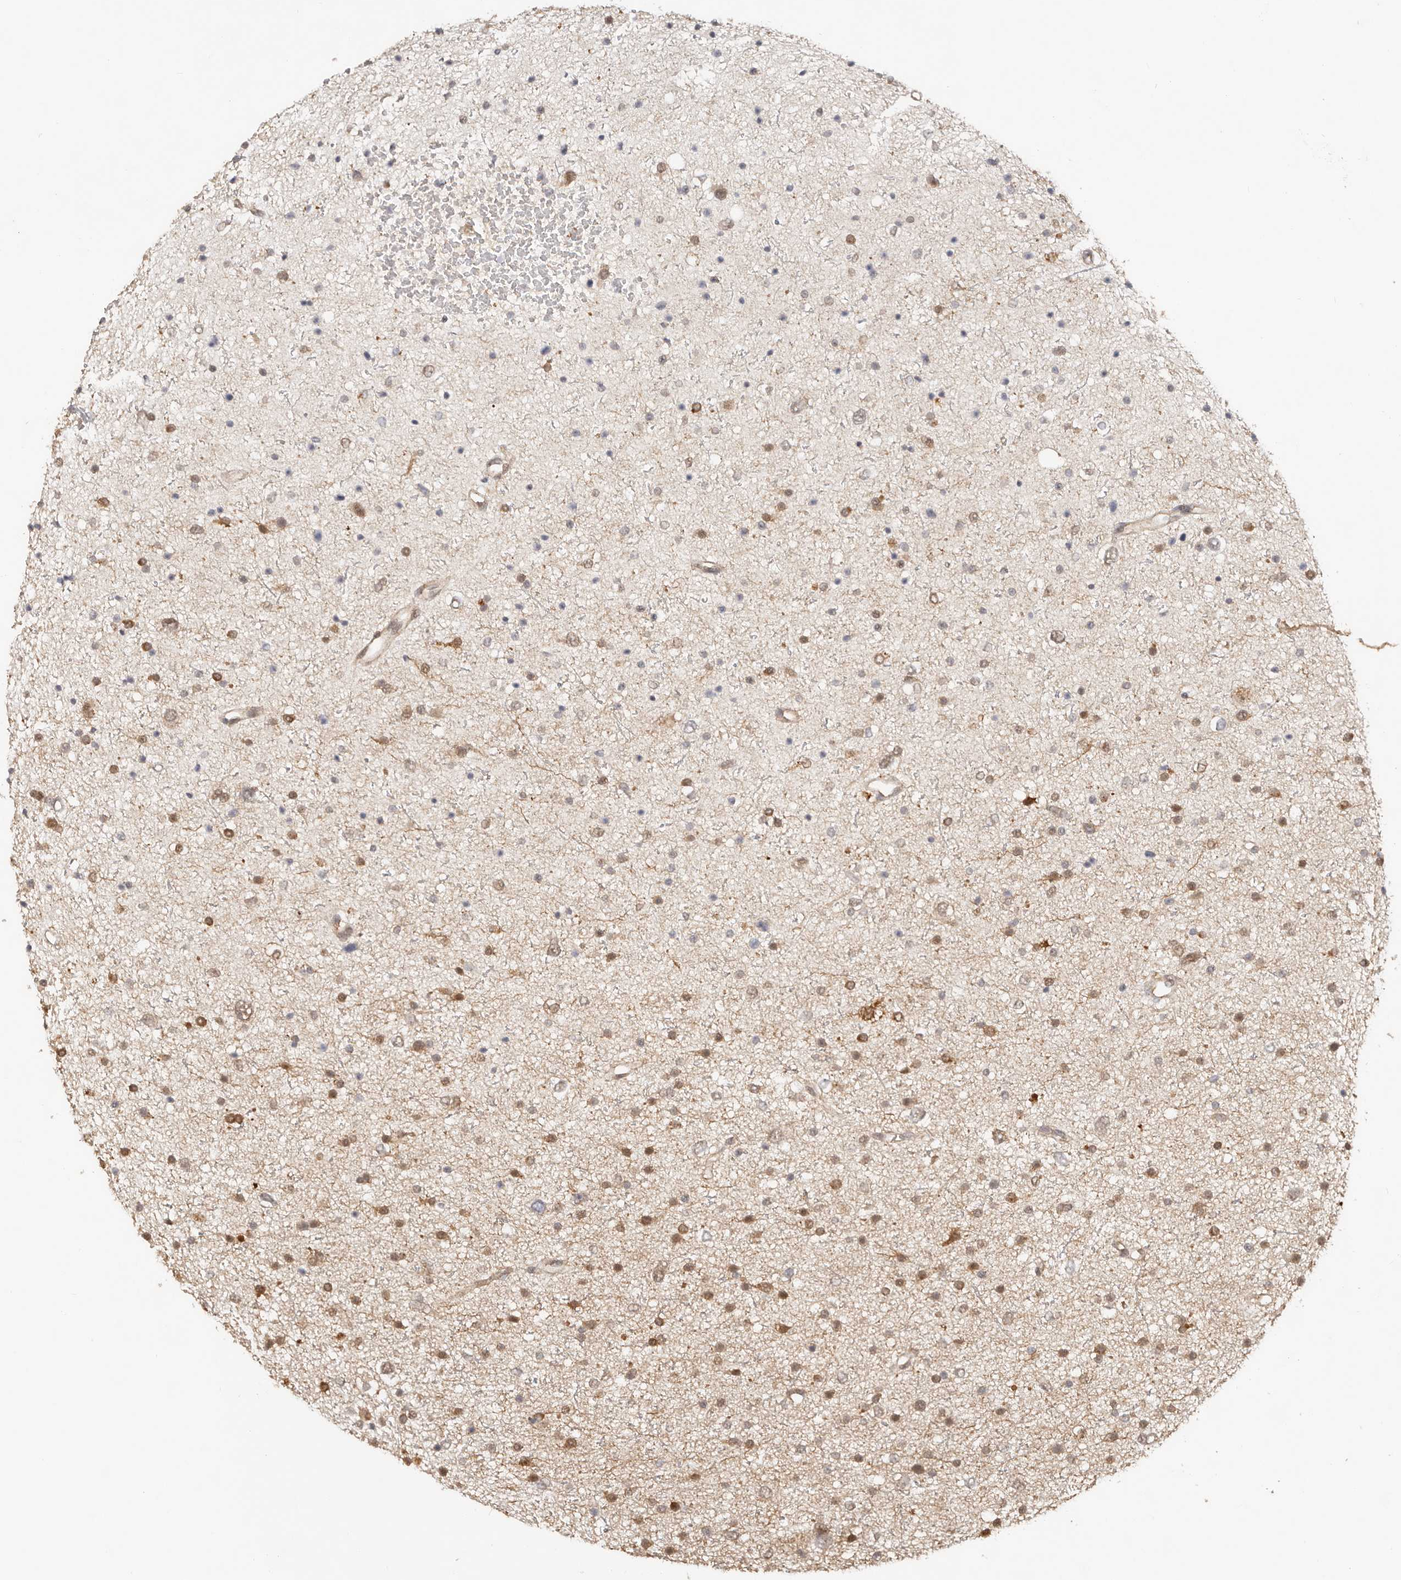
{"staining": {"intensity": "moderate", "quantity": ">75%", "location": "cytoplasmic/membranous,nuclear"}, "tissue": "glioma", "cell_type": "Tumor cells", "image_type": "cancer", "snomed": [{"axis": "morphology", "description": "Glioma, malignant, Low grade"}, {"axis": "topography", "description": "Brain"}], "caption": "A micrograph of malignant glioma (low-grade) stained for a protein shows moderate cytoplasmic/membranous and nuclear brown staining in tumor cells. (DAB IHC with brightfield microscopy, high magnification).", "gene": "PSMA5", "patient": {"sex": "female", "age": 37}}